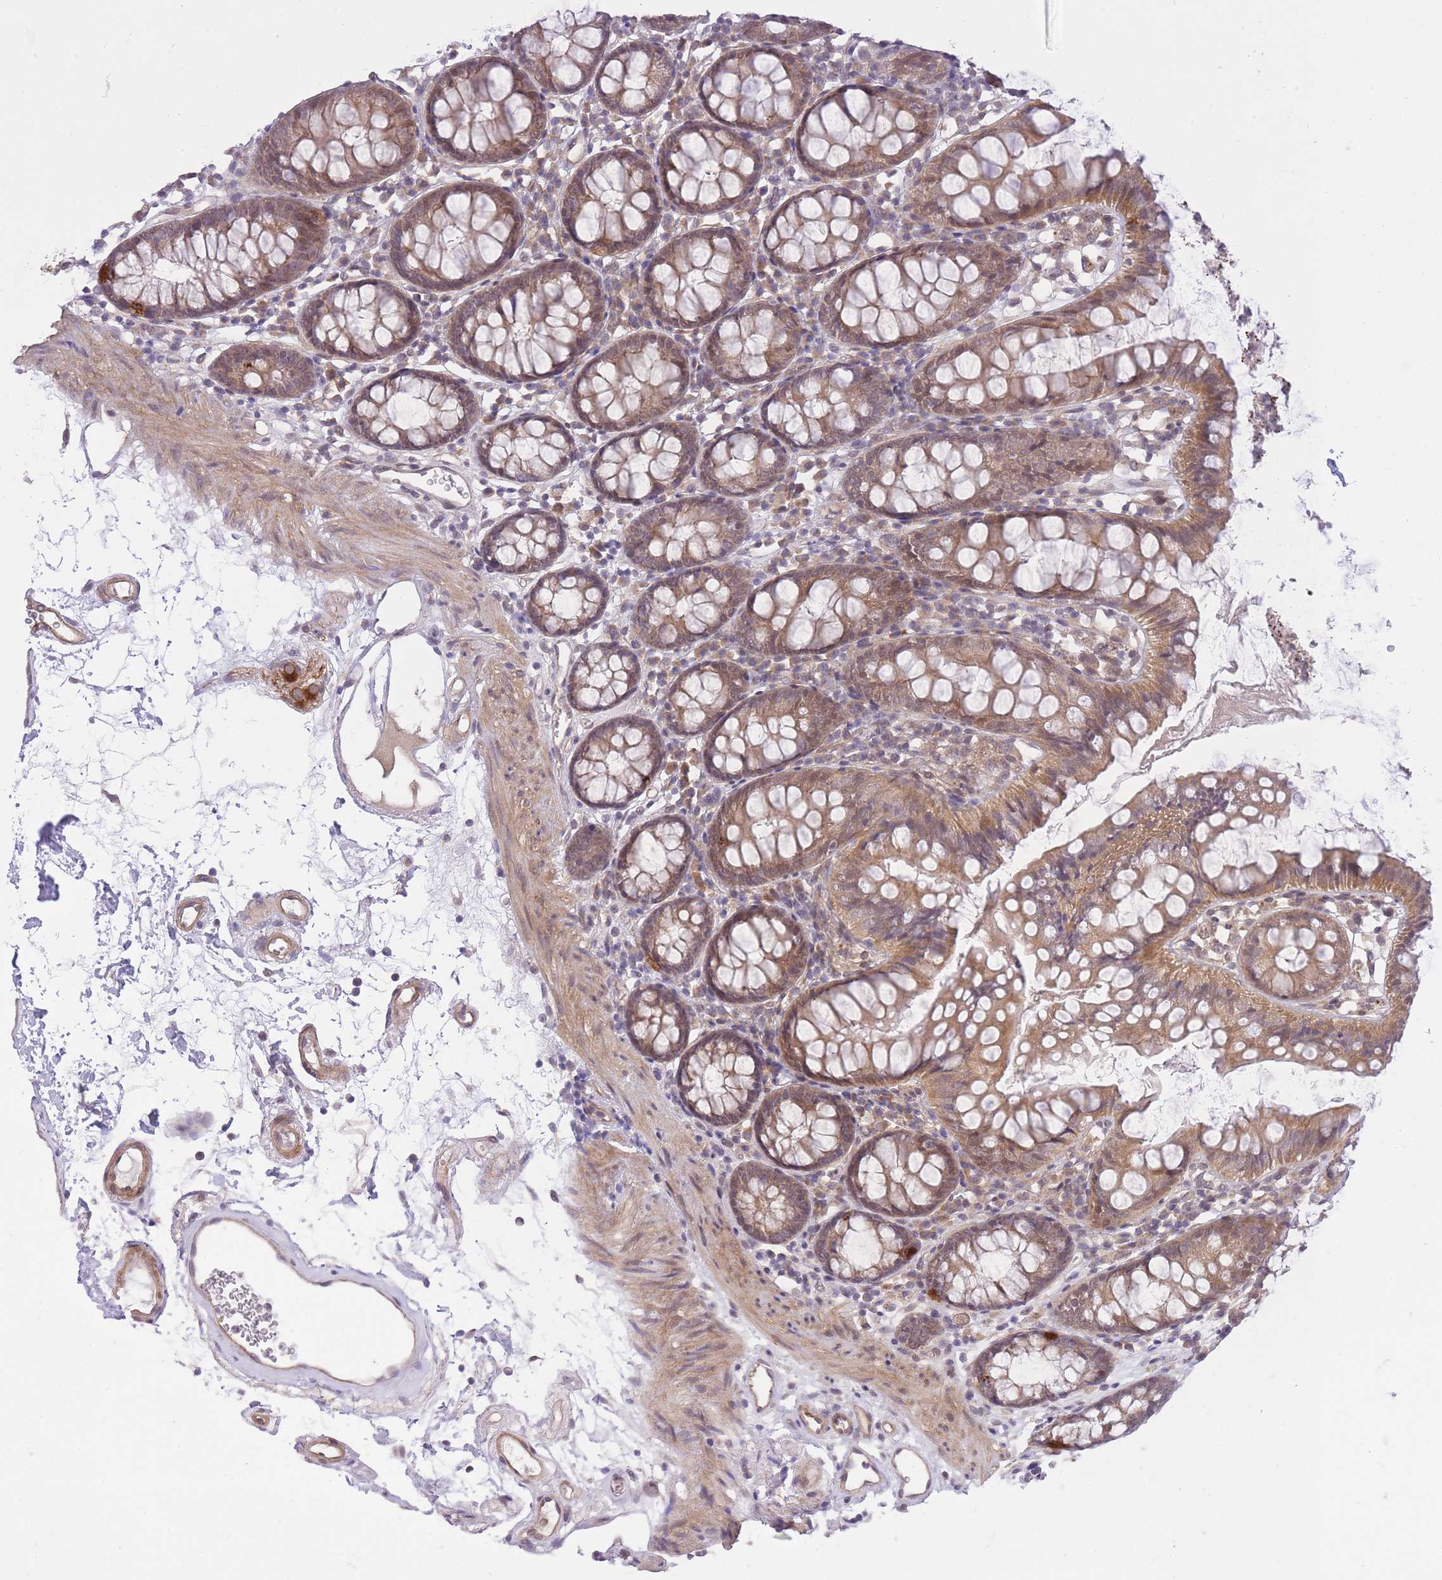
{"staining": {"intensity": "moderate", "quantity": ">75%", "location": "cytoplasmic/membranous"}, "tissue": "colon", "cell_type": "Endothelial cells", "image_type": "normal", "snomed": [{"axis": "morphology", "description": "Normal tissue, NOS"}, {"axis": "topography", "description": "Colon"}], "caption": "Immunohistochemical staining of benign colon exhibits >75% levels of moderate cytoplasmic/membranous protein expression in approximately >75% of endothelial cells. (Stains: DAB in brown, nuclei in blue, Microscopy: brightfield microscopy at high magnification).", "gene": "ELOA2", "patient": {"sex": "female", "age": 84}}